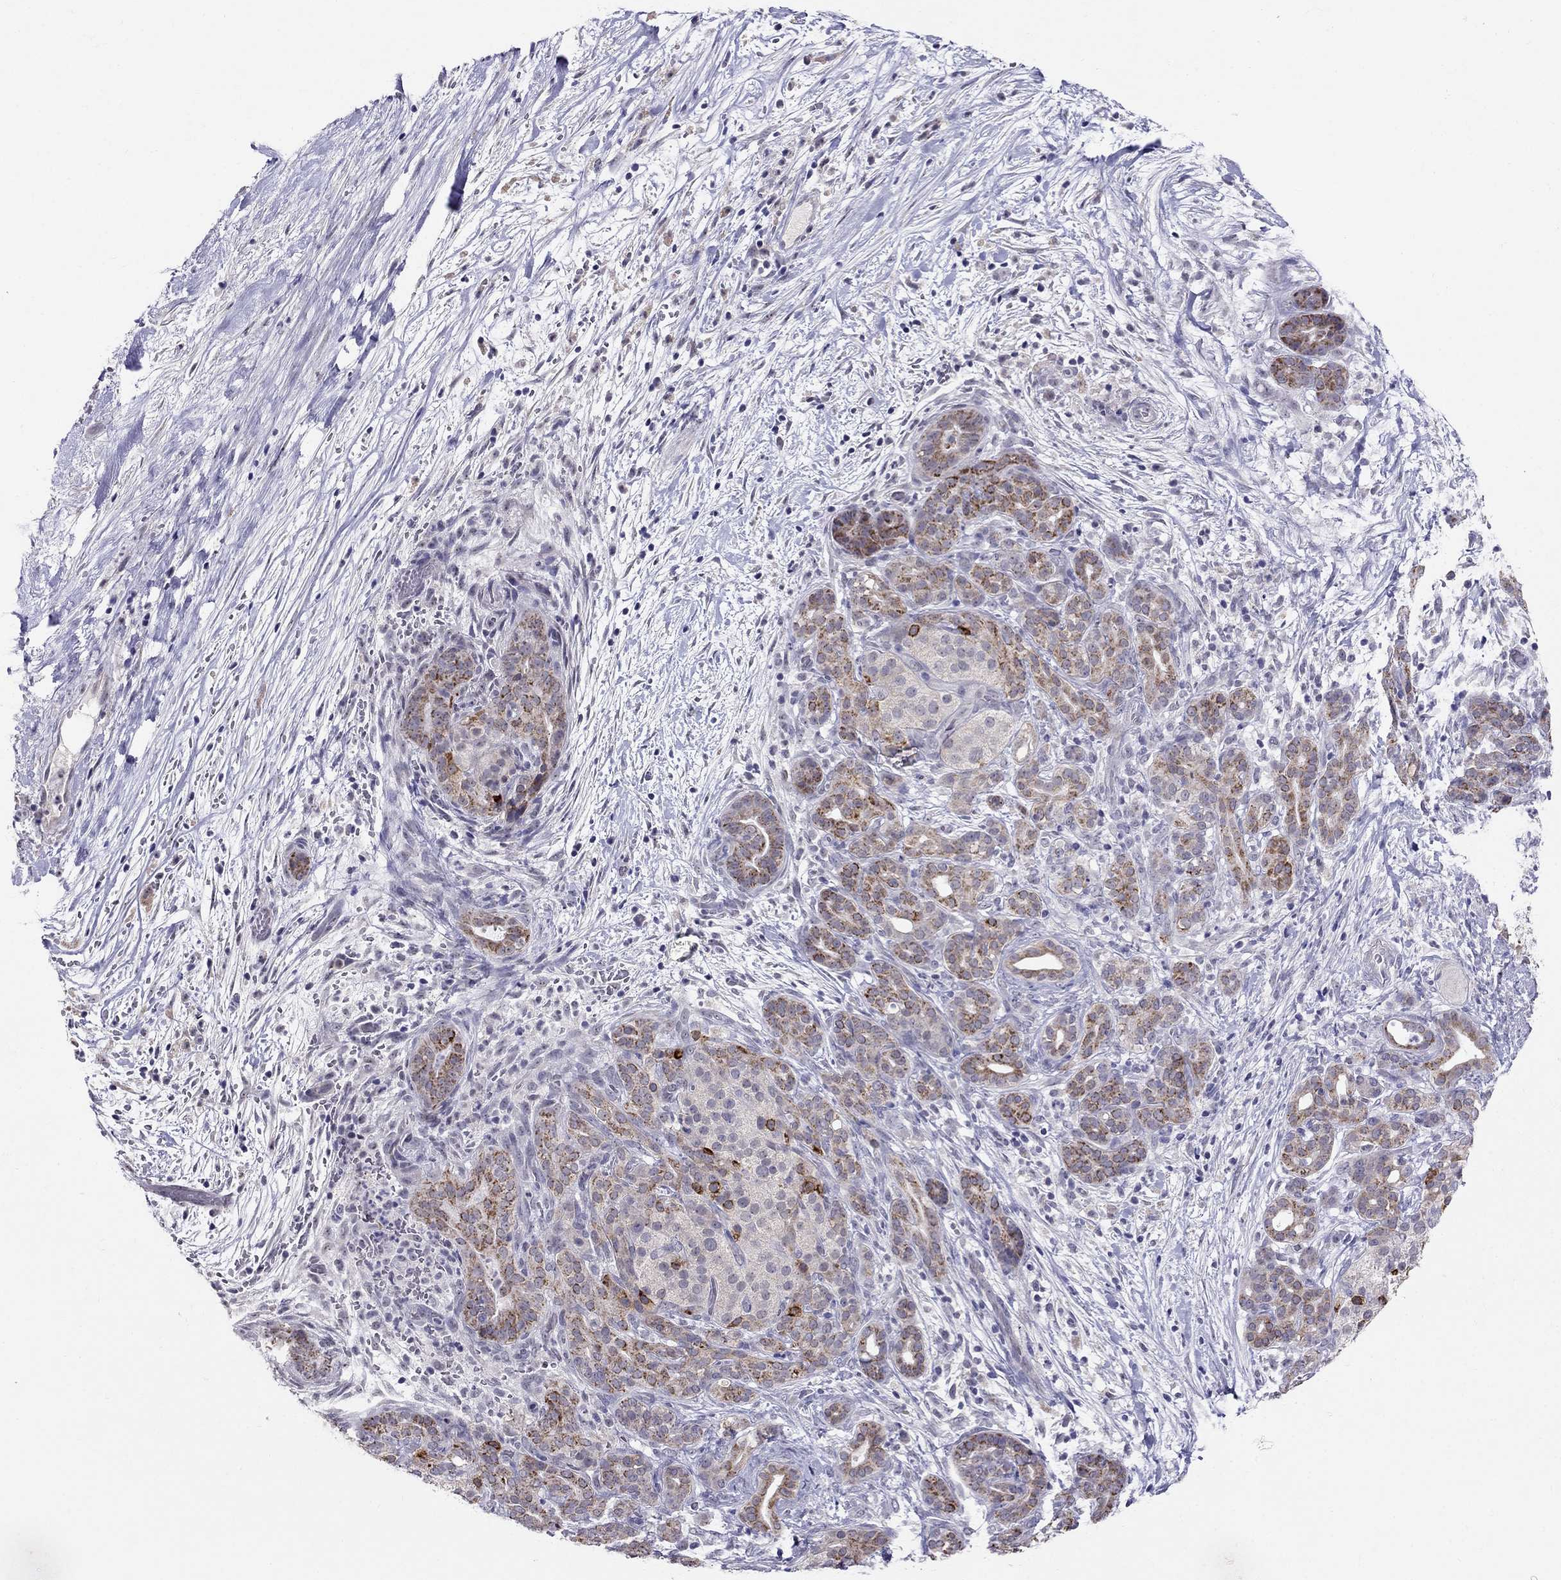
{"staining": {"intensity": "negative", "quantity": "none", "location": "none"}, "tissue": "pancreatic cancer", "cell_type": "Tumor cells", "image_type": "cancer", "snomed": [{"axis": "morphology", "description": "Adenocarcinoma, NOS"}, {"axis": "topography", "description": "Pancreas"}], "caption": "This is a image of IHC staining of pancreatic cancer (adenocarcinoma), which shows no expression in tumor cells.", "gene": "MYO3B", "patient": {"sex": "male", "age": 44}}